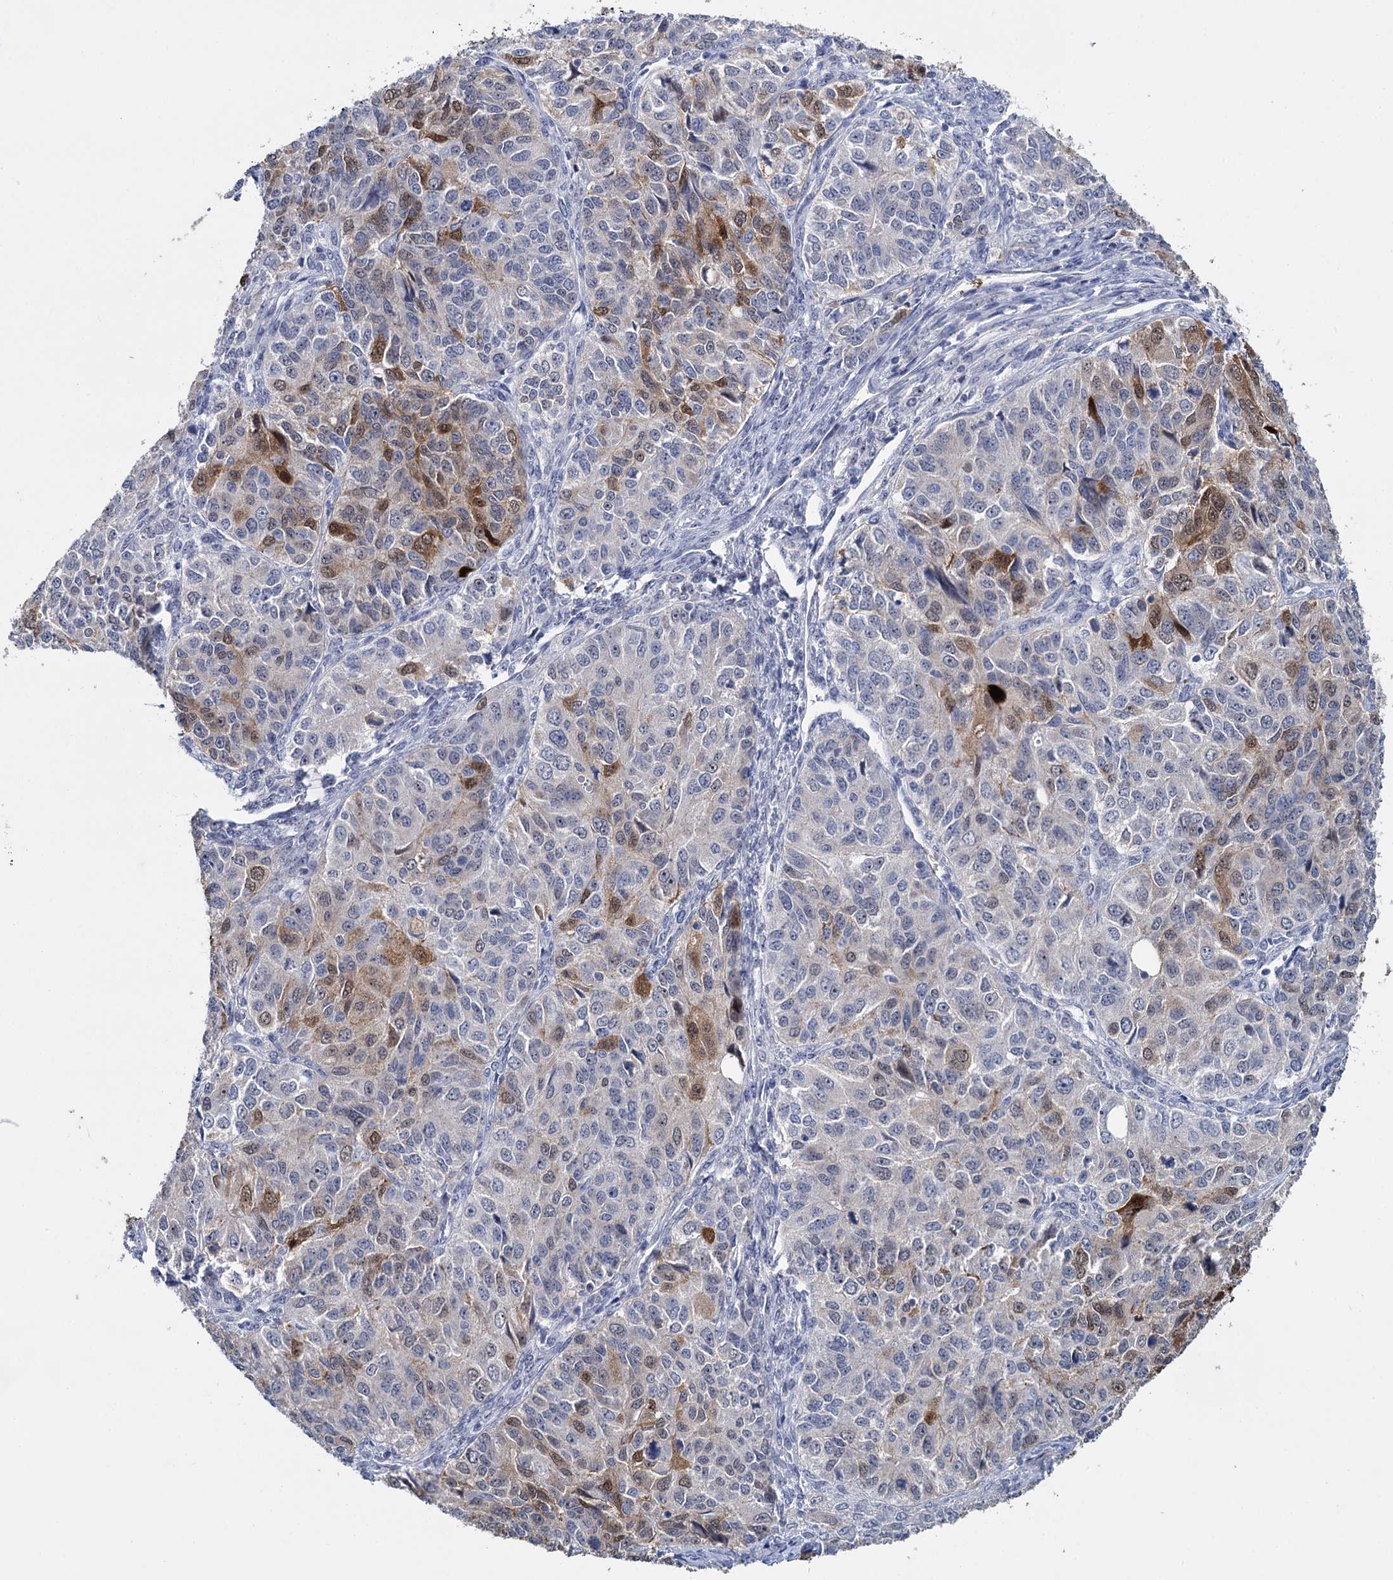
{"staining": {"intensity": "moderate", "quantity": "<25%", "location": "cytoplasmic/membranous,nuclear"}, "tissue": "ovarian cancer", "cell_type": "Tumor cells", "image_type": "cancer", "snomed": [{"axis": "morphology", "description": "Carcinoma, endometroid"}, {"axis": "topography", "description": "Ovary"}], "caption": "Immunohistochemical staining of human ovarian cancer (endometroid carcinoma) reveals low levels of moderate cytoplasmic/membranous and nuclear staining in about <25% of tumor cells. The staining was performed using DAB, with brown indicating positive protein expression. Nuclei are stained blue with hematoxylin.", "gene": "SFN", "patient": {"sex": "female", "age": 51}}